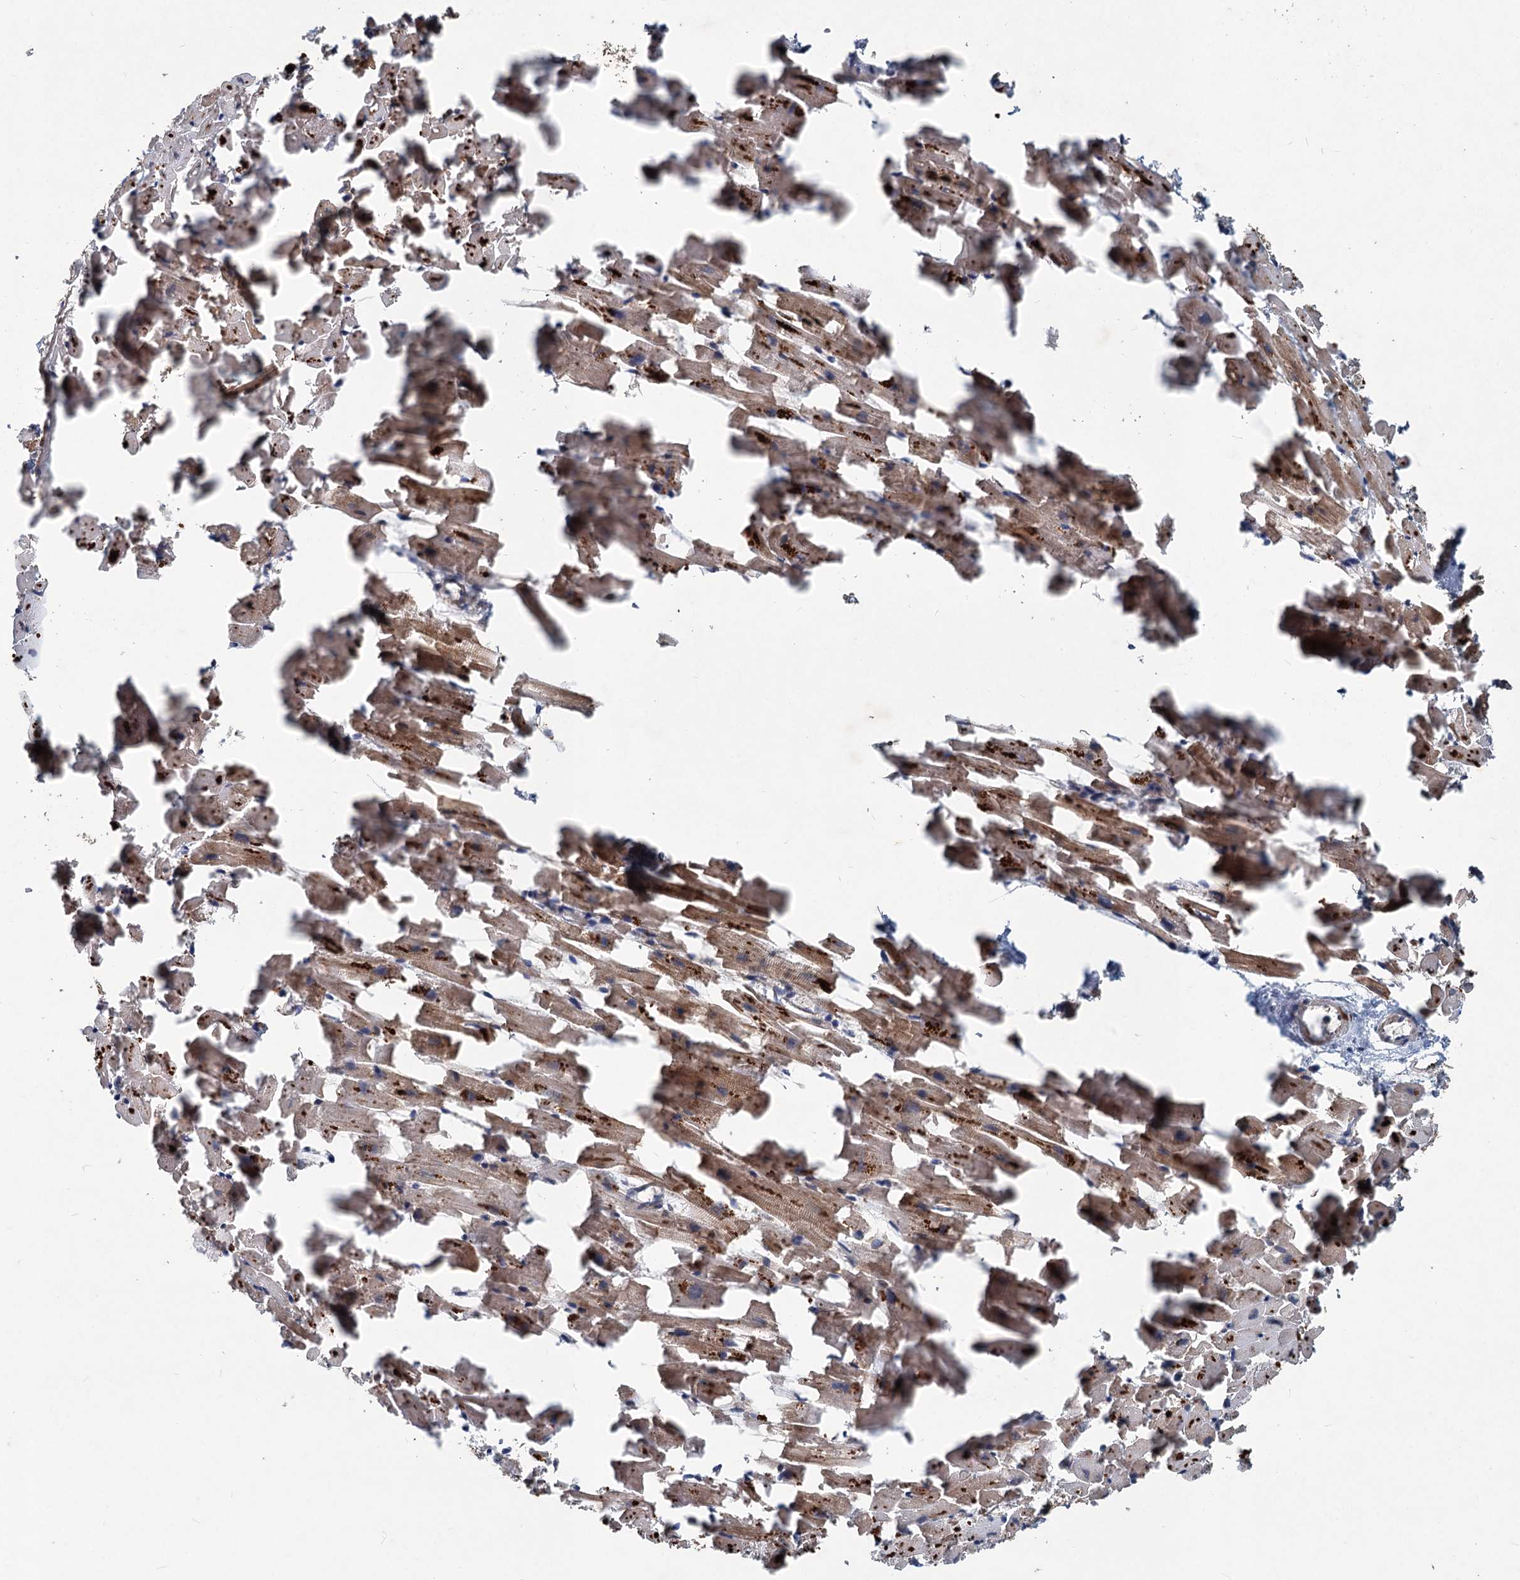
{"staining": {"intensity": "moderate", "quantity": ">75%", "location": "cytoplasmic/membranous"}, "tissue": "heart muscle", "cell_type": "Cardiomyocytes", "image_type": "normal", "snomed": [{"axis": "morphology", "description": "Normal tissue, NOS"}, {"axis": "topography", "description": "Heart"}], "caption": "High-magnification brightfield microscopy of benign heart muscle stained with DAB (3,3'-diaminobenzidine) (brown) and counterstained with hematoxylin (blue). cardiomyocytes exhibit moderate cytoplasmic/membranous positivity is identified in about>75% of cells.", "gene": "OTUB1", "patient": {"sex": "female", "age": 64}}